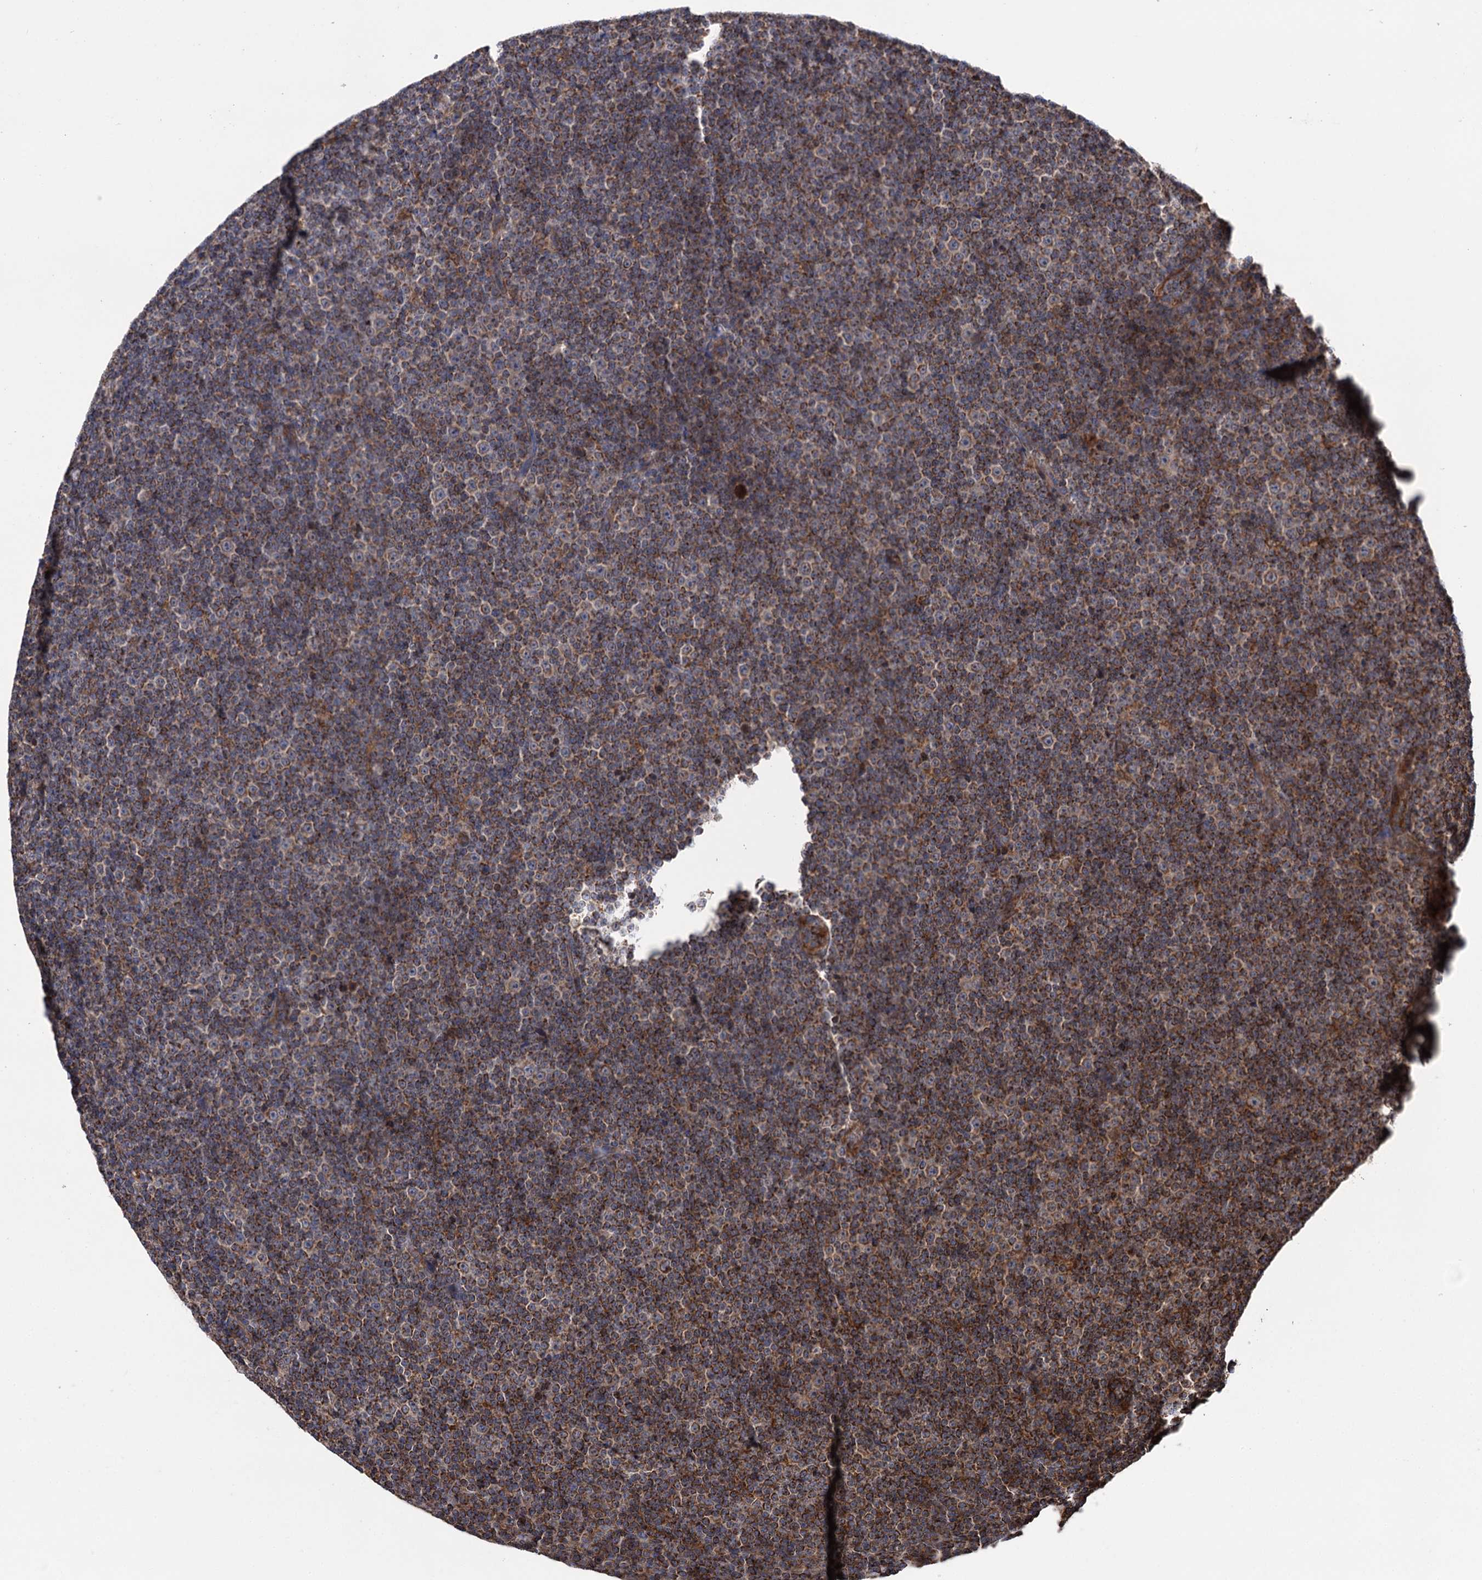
{"staining": {"intensity": "moderate", "quantity": ">75%", "location": "cytoplasmic/membranous"}, "tissue": "lymphoma", "cell_type": "Tumor cells", "image_type": "cancer", "snomed": [{"axis": "morphology", "description": "Malignant lymphoma, non-Hodgkin's type, Low grade"}, {"axis": "topography", "description": "Lymph node"}], "caption": "Malignant lymphoma, non-Hodgkin's type (low-grade) was stained to show a protein in brown. There is medium levels of moderate cytoplasmic/membranous positivity in approximately >75% of tumor cells.", "gene": "SUCLA2", "patient": {"sex": "female", "age": 67}}